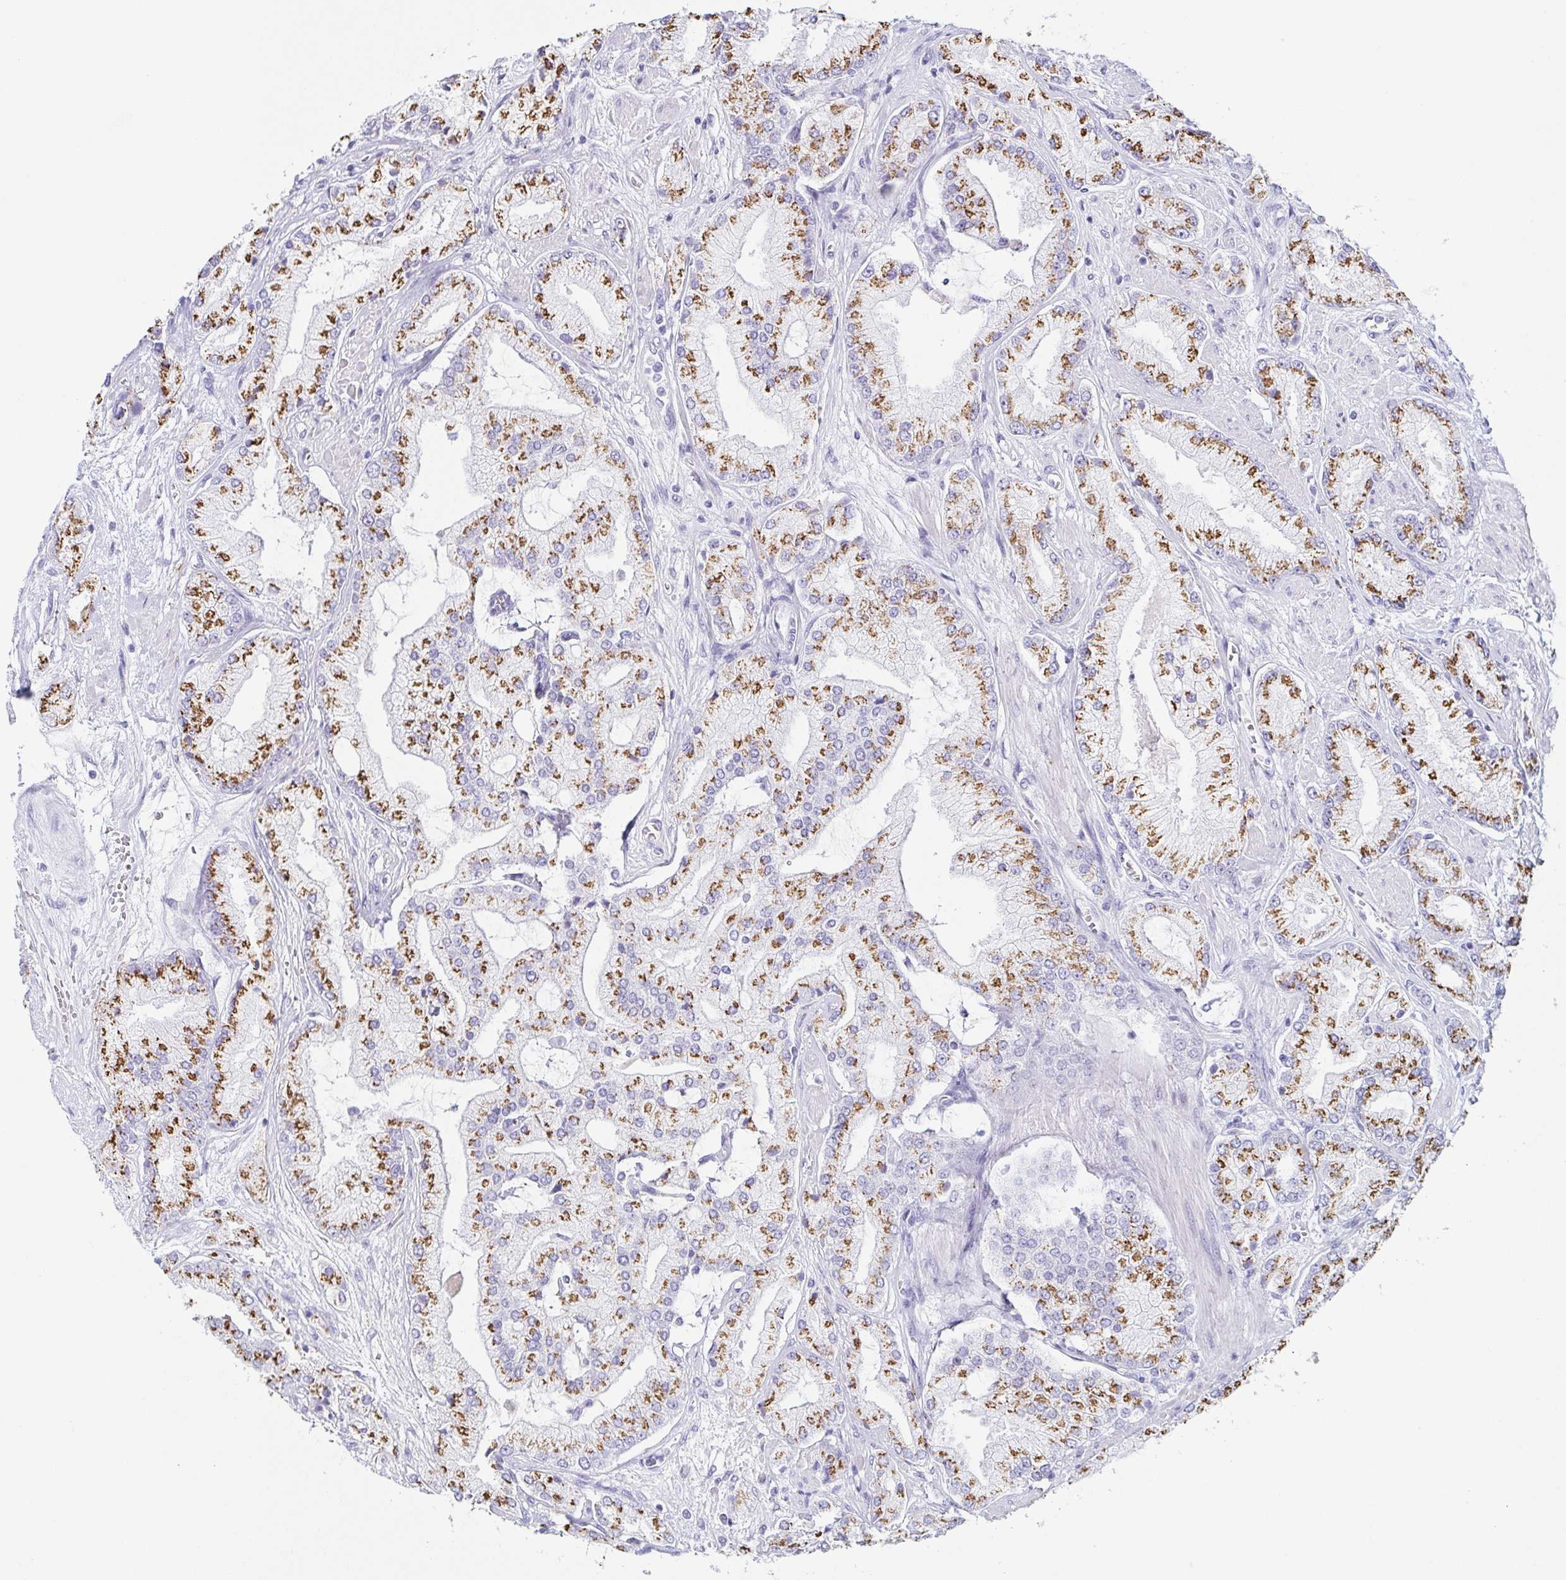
{"staining": {"intensity": "moderate", "quantity": ">75%", "location": "cytoplasmic/membranous"}, "tissue": "prostate cancer", "cell_type": "Tumor cells", "image_type": "cancer", "snomed": [{"axis": "morphology", "description": "Adenocarcinoma, High grade"}, {"axis": "topography", "description": "Prostate"}], "caption": "DAB immunohistochemical staining of human prostate cancer shows moderate cytoplasmic/membranous protein staining in about >75% of tumor cells. (DAB (3,3'-diaminobenzidine) = brown stain, brightfield microscopy at high magnification).", "gene": "LDLRAD1", "patient": {"sex": "male", "age": 68}}